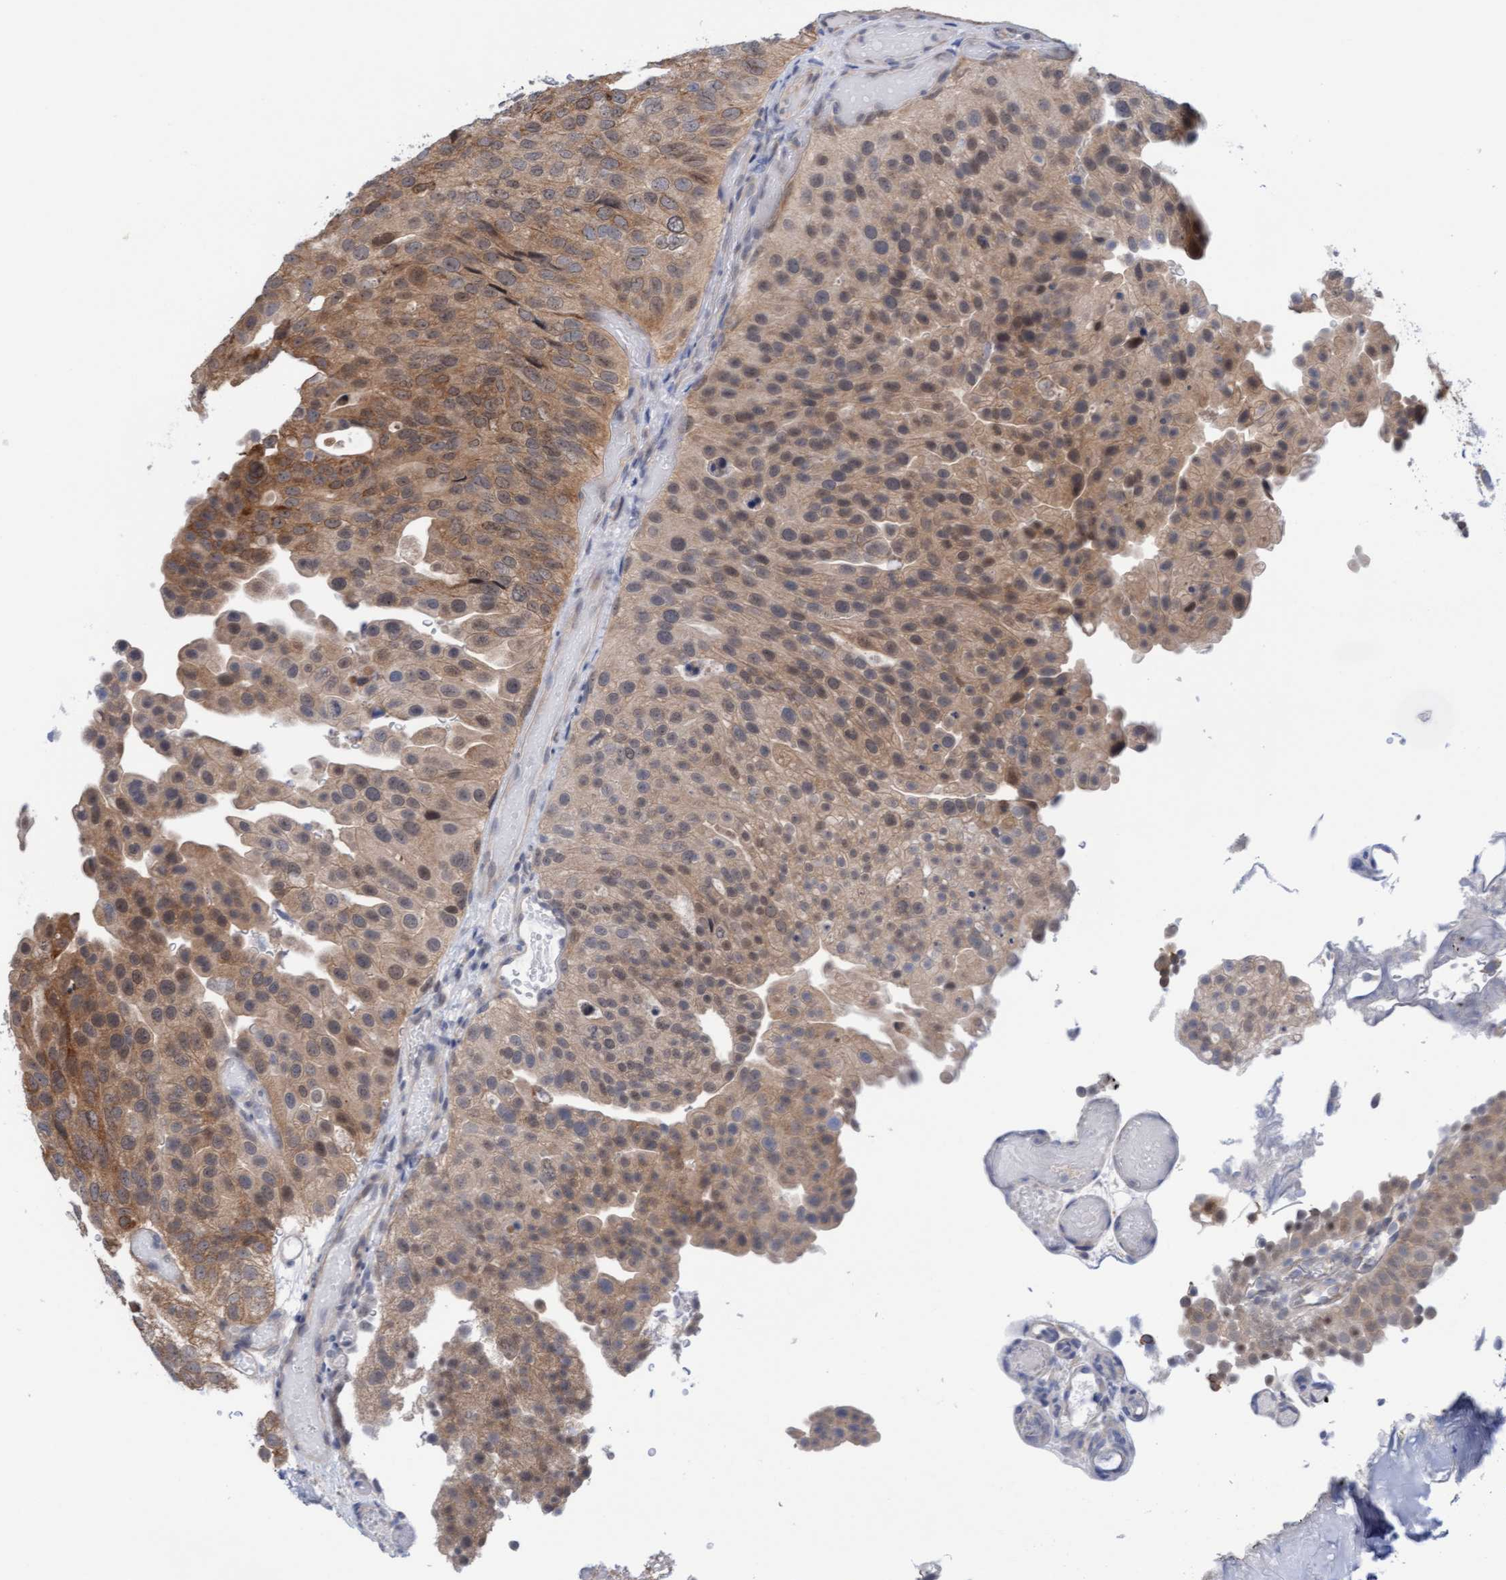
{"staining": {"intensity": "moderate", "quantity": ">75%", "location": "cytoplasmic/membranous,nuclear"}, "tissue": "urothelial cancer", "cell_type": "Tumor cells", "image_type": "cancer", "snomed": [{"axis": "morphology", "description": "Urothelial carcinoma, Low grade"}, {"axis": "topography", "description": "Urinary bladder"}], "caption": "Immunohistochemistry (DAB (3,3'-diaminobenzidine)) staining of human low-grade urothelial carcinoma exhibits moderate cytoplasmic/membranous and nuclear protein staining in approximately >75% of tumor cells. (Brightfield microscopy of DAB IHC at high magnification).", "gene": "AMZ2", "patient": {"sex": "male", "age": 78}}